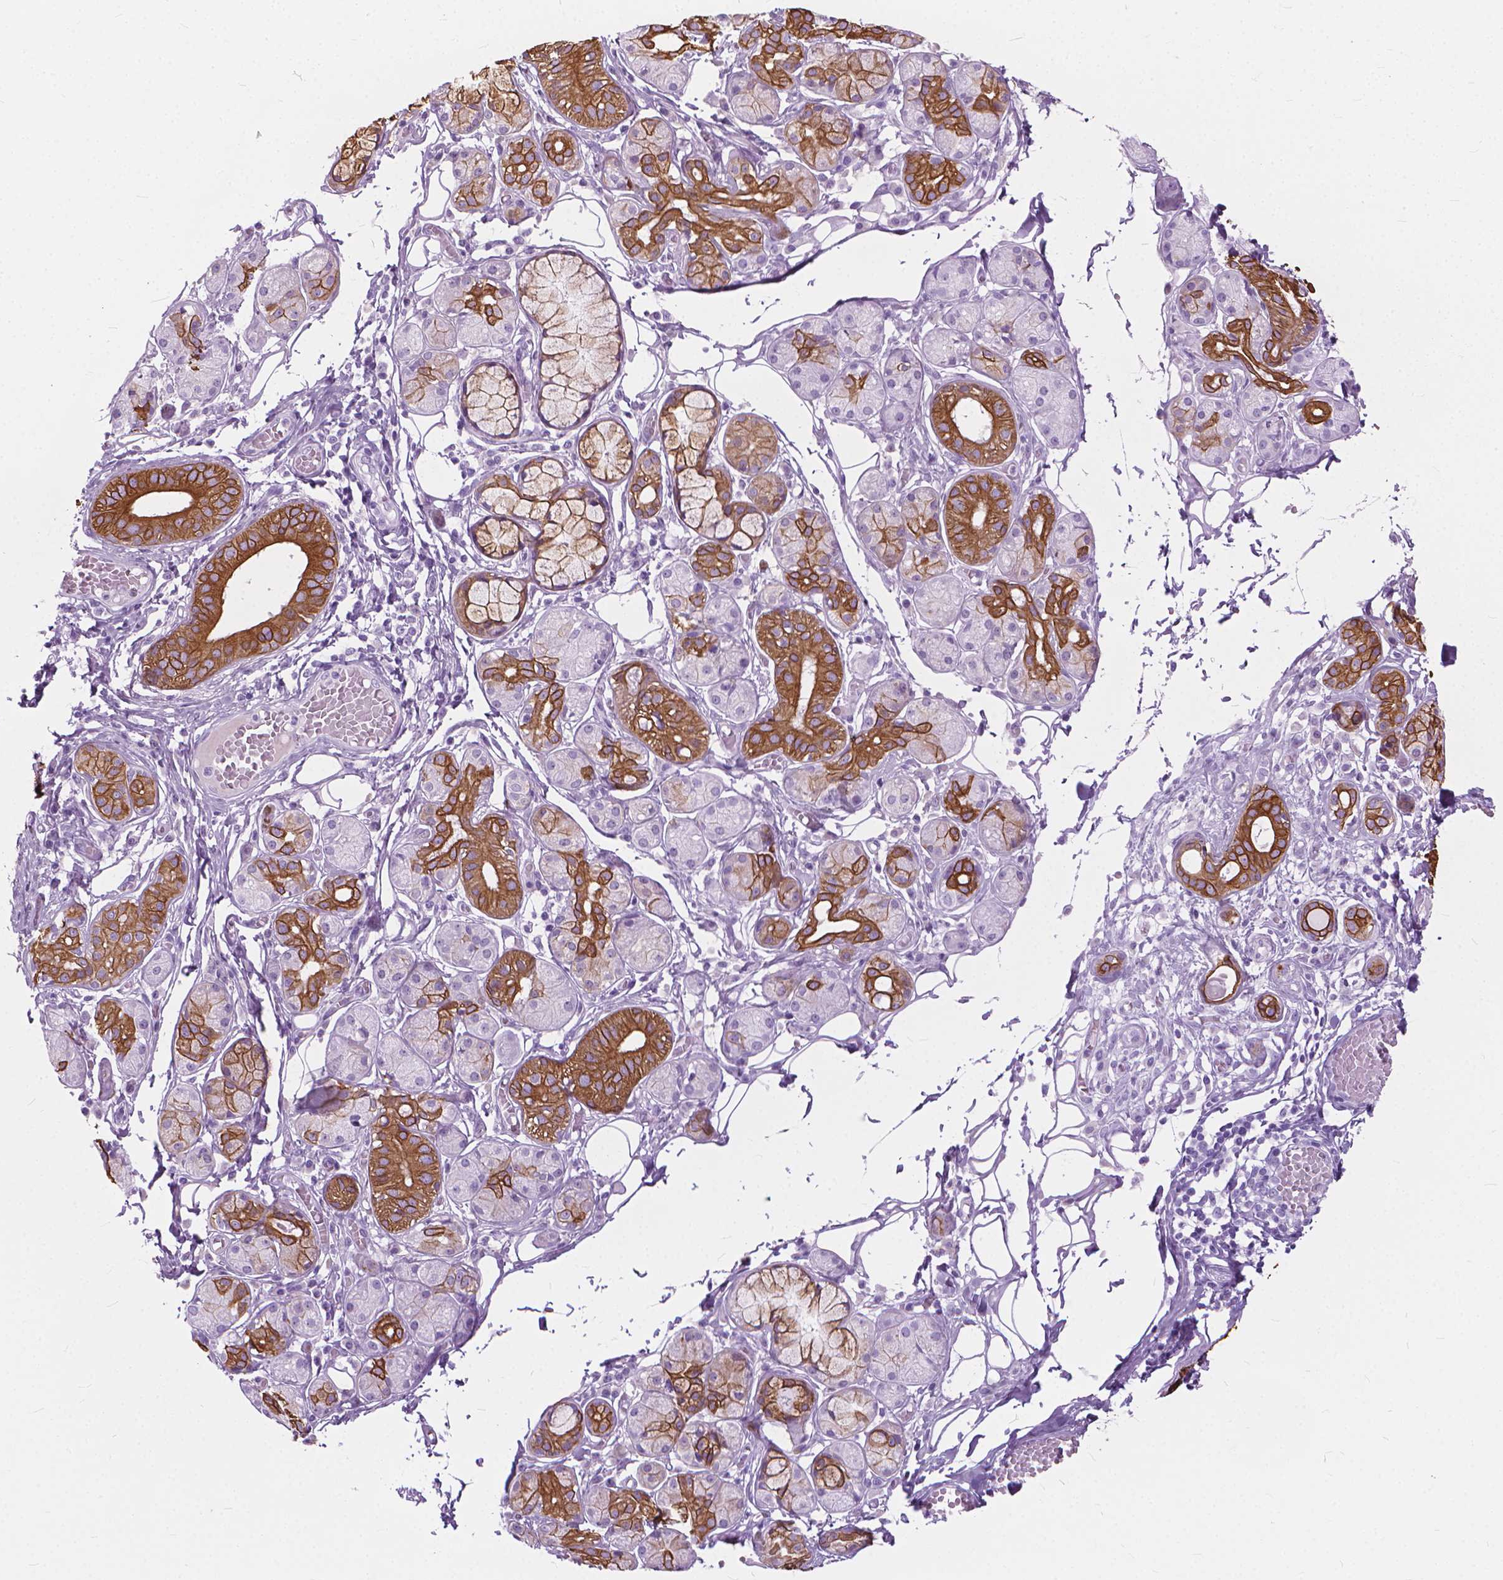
{"staining": {"intensity": "strong", "quantity": "<25%", "location": "cytoplasmic/membranous"}, "tissue": "salivary gland", "cell_type": "Glandular cells", "image_type": "normal", "snomed": [{"axis": "morphology", "description": "Normal tissue, NOS"}, {"axis": "topography", "description": "Salivary gland"}, {"axis": "topography", "description": "Peripheral nerve tissue"}], "caption": "Immunohistochemical staining of benign human salivary gland shows <25% levels of strong cytoplasmic/membranous protein positivity in about <25% of glandular cells. The protein is stained brown, and the nuclei are stained in blue (DAB IHC with brightfield microscopy, high magnification).", "gene": "HTR2B", "patient": {"sex": "male", "age": 71}}